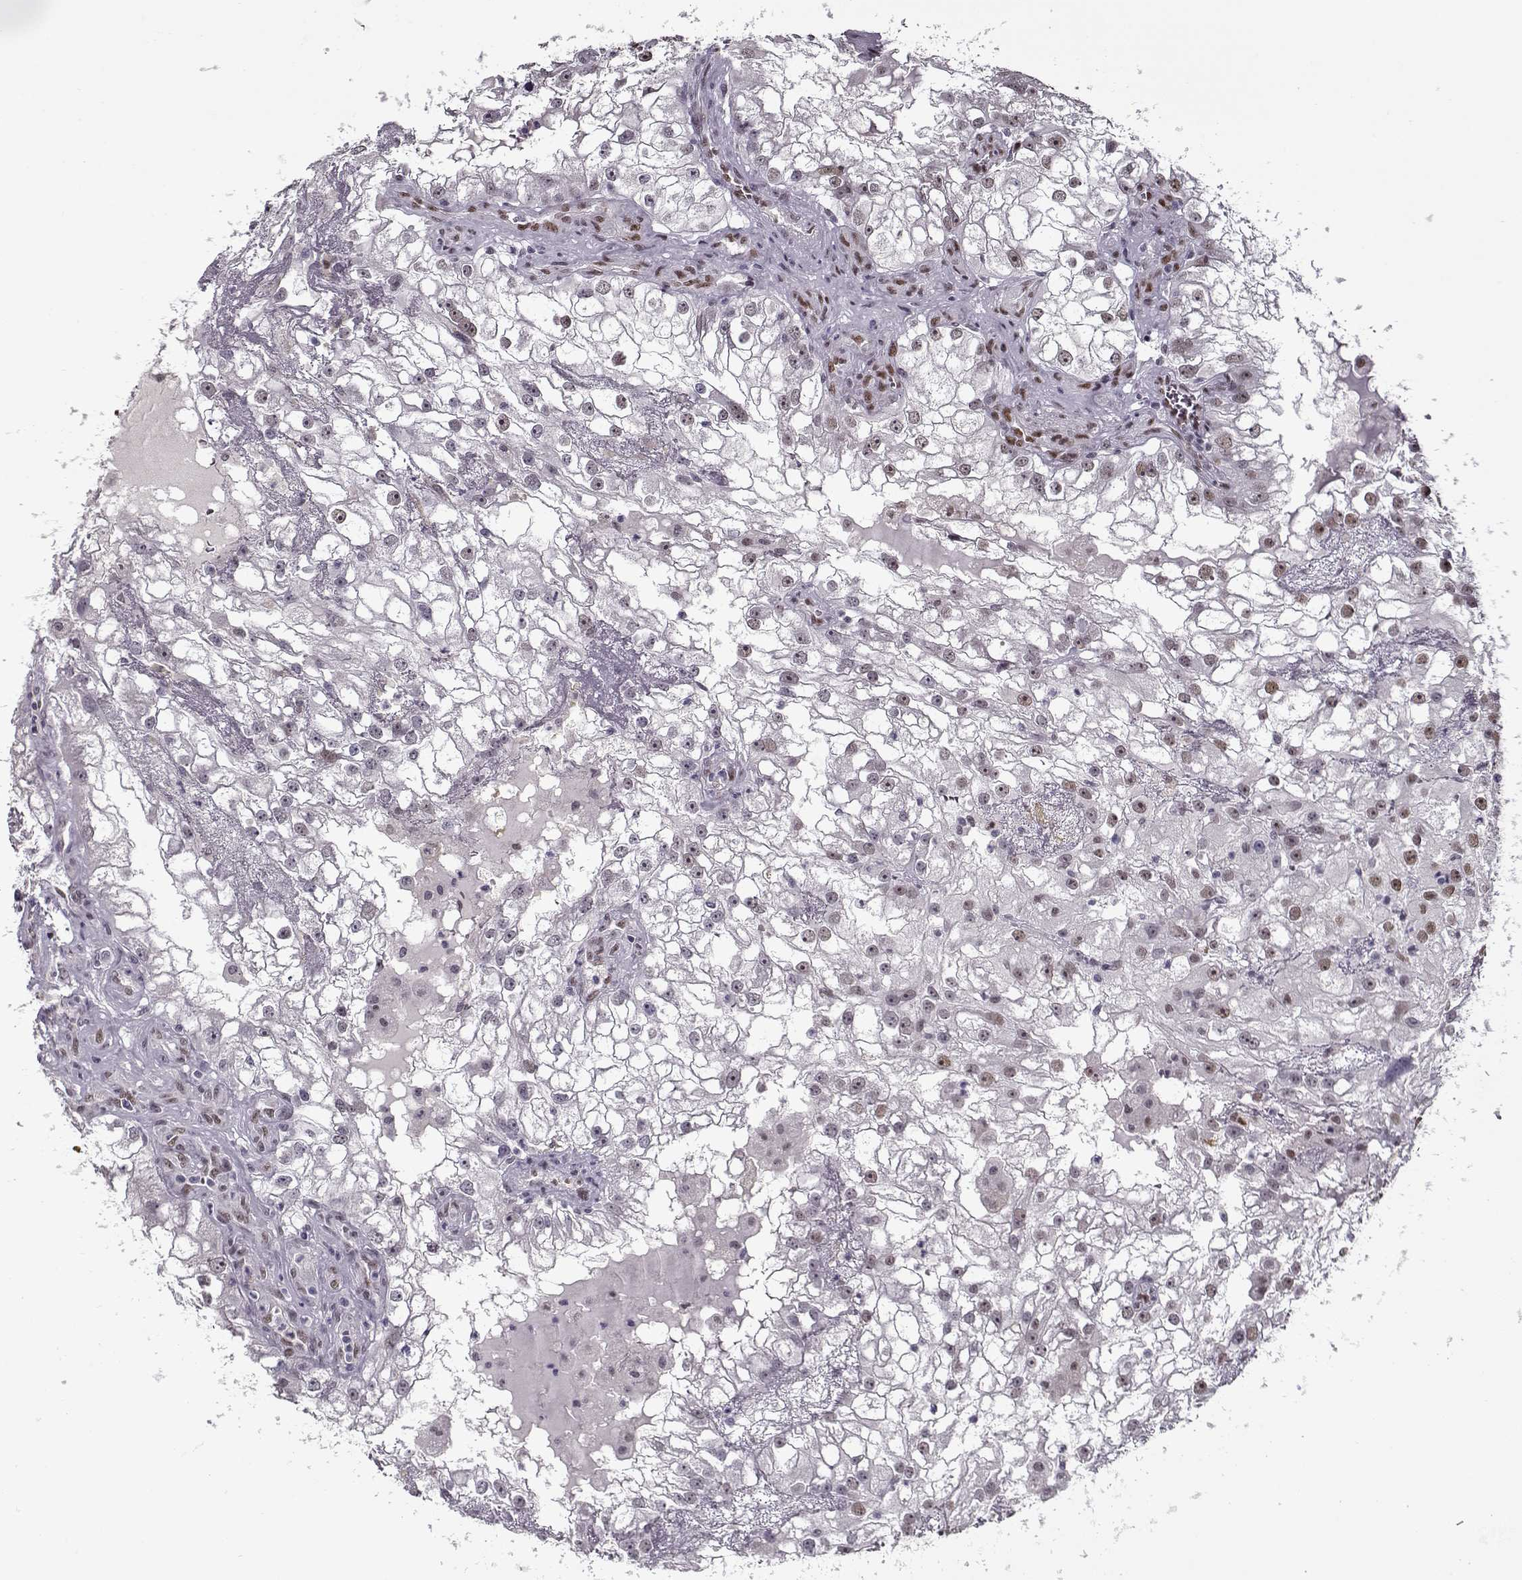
{"staining": {"intensity": "weak", "quantity": "<25%", "location": "nuclear"}, "tissue": "renal cancer", "cell_type": "Tumor cells", "image_type": "cancer", "snomed": [{"axis": "morphology", "description": "Adenocarcinoma, NOS"}, {"axis": "topography", "description": "Kidney"}], "caption": "This photomicrograph is of renal cancer stained with immunohistochemistry to label a protein in brown with the nuclei are counter-stained blue. There is no positivity in tumor cells.", "gene": "PRMT8", "patient": {"sex": "male", "age": 59}}